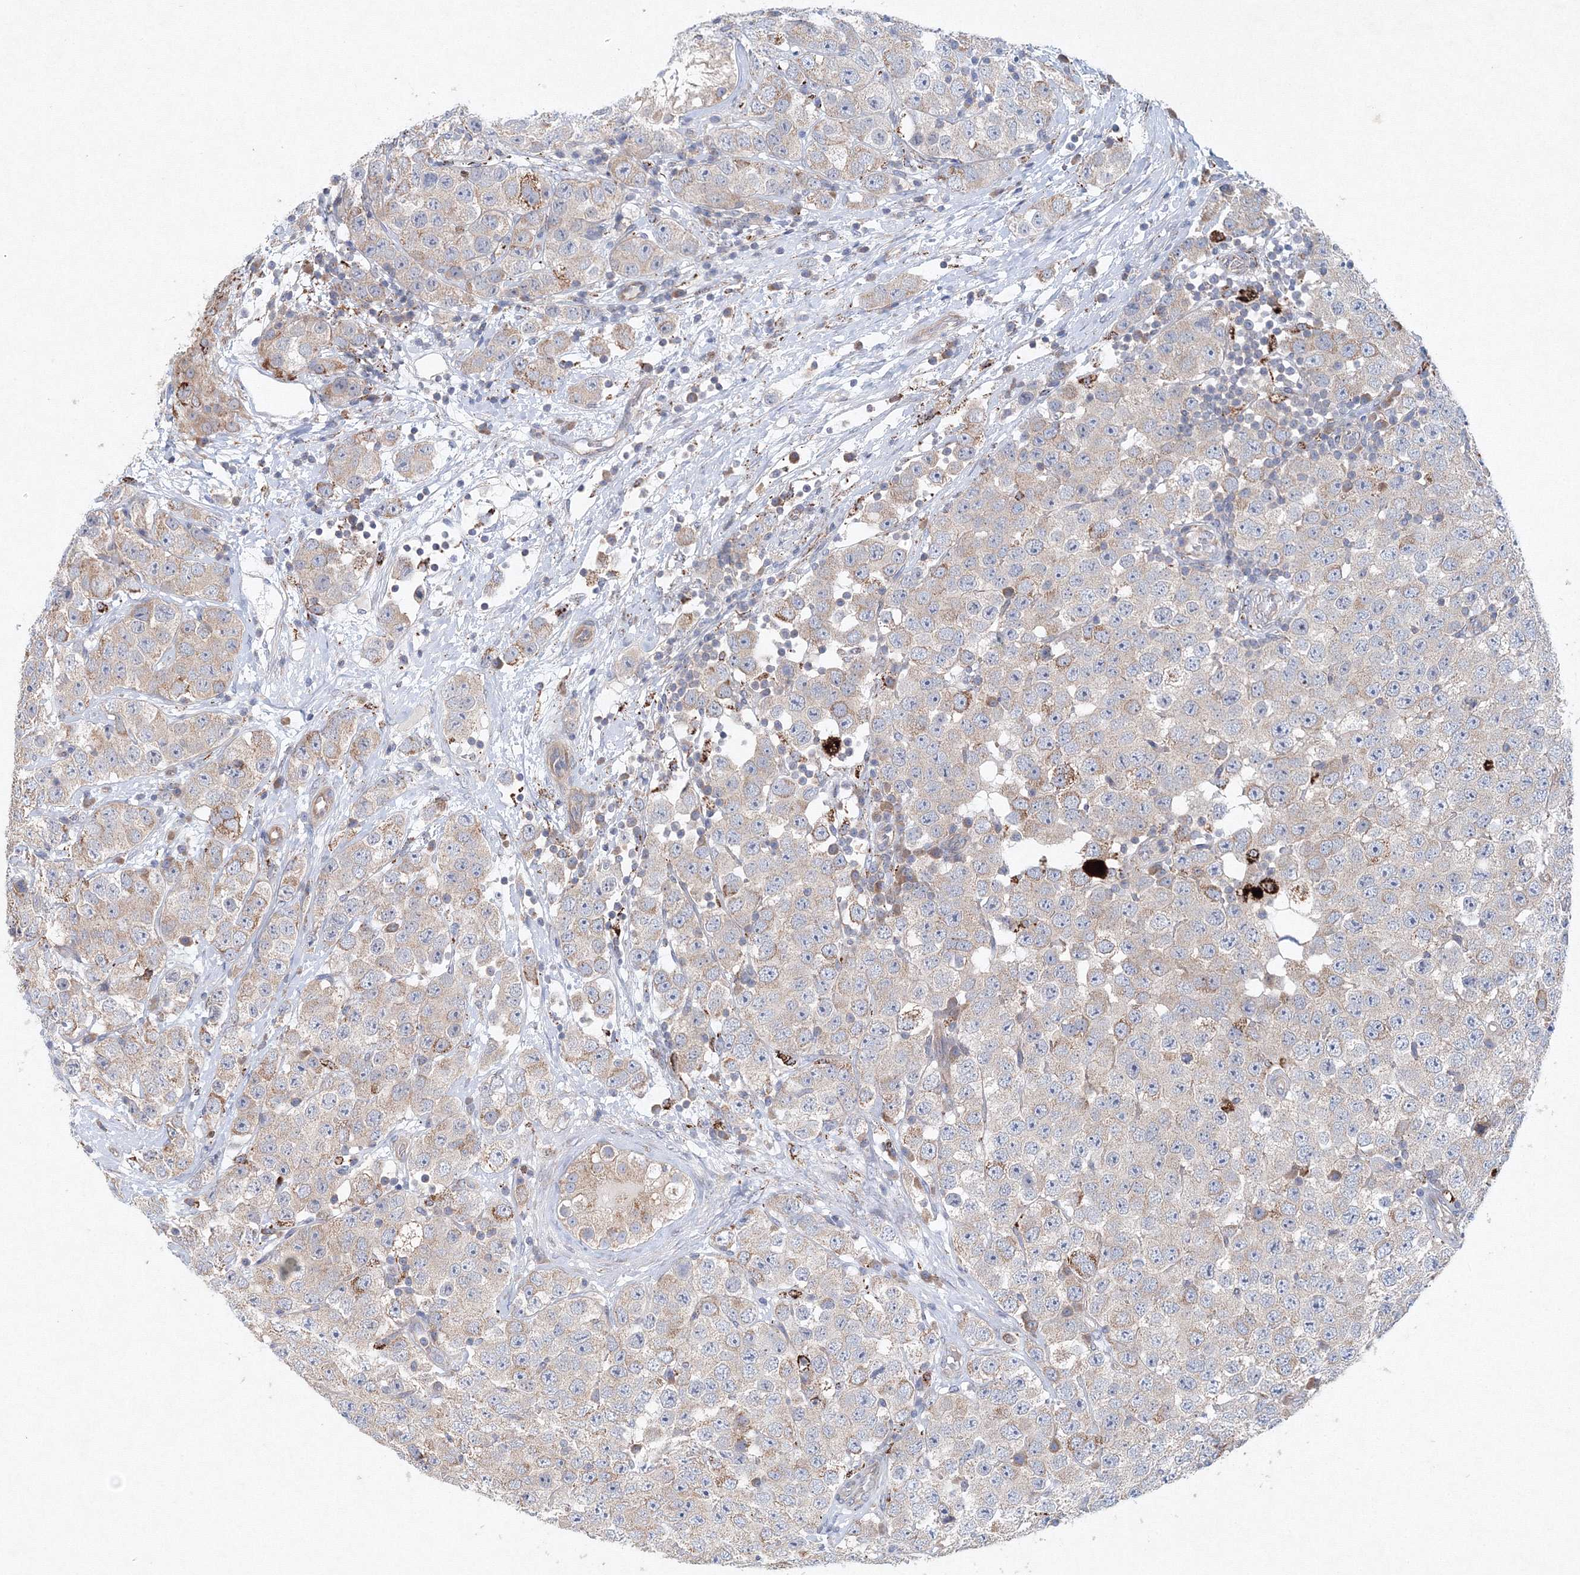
{"staining": {"intensity": "weak", "quantity": "25%-75%", "location": "cytoplasmic/membranous"}, "tissue": "testis cancer", "cell_type": "Tumor cells", "image_type": "cancer", "snomed": [{"axis": "morphology", "description": "Seminoma, NOS"}, {"axis": "topography", "description": "Testis"}], "caption": "IHC of seminoma (testis) shows low levels of weak cytoplasmic/membranous expression in about 25%-75% of tumor cells.", "gene": "WDR49", "patient": {"sex": "male", "age": 28}}